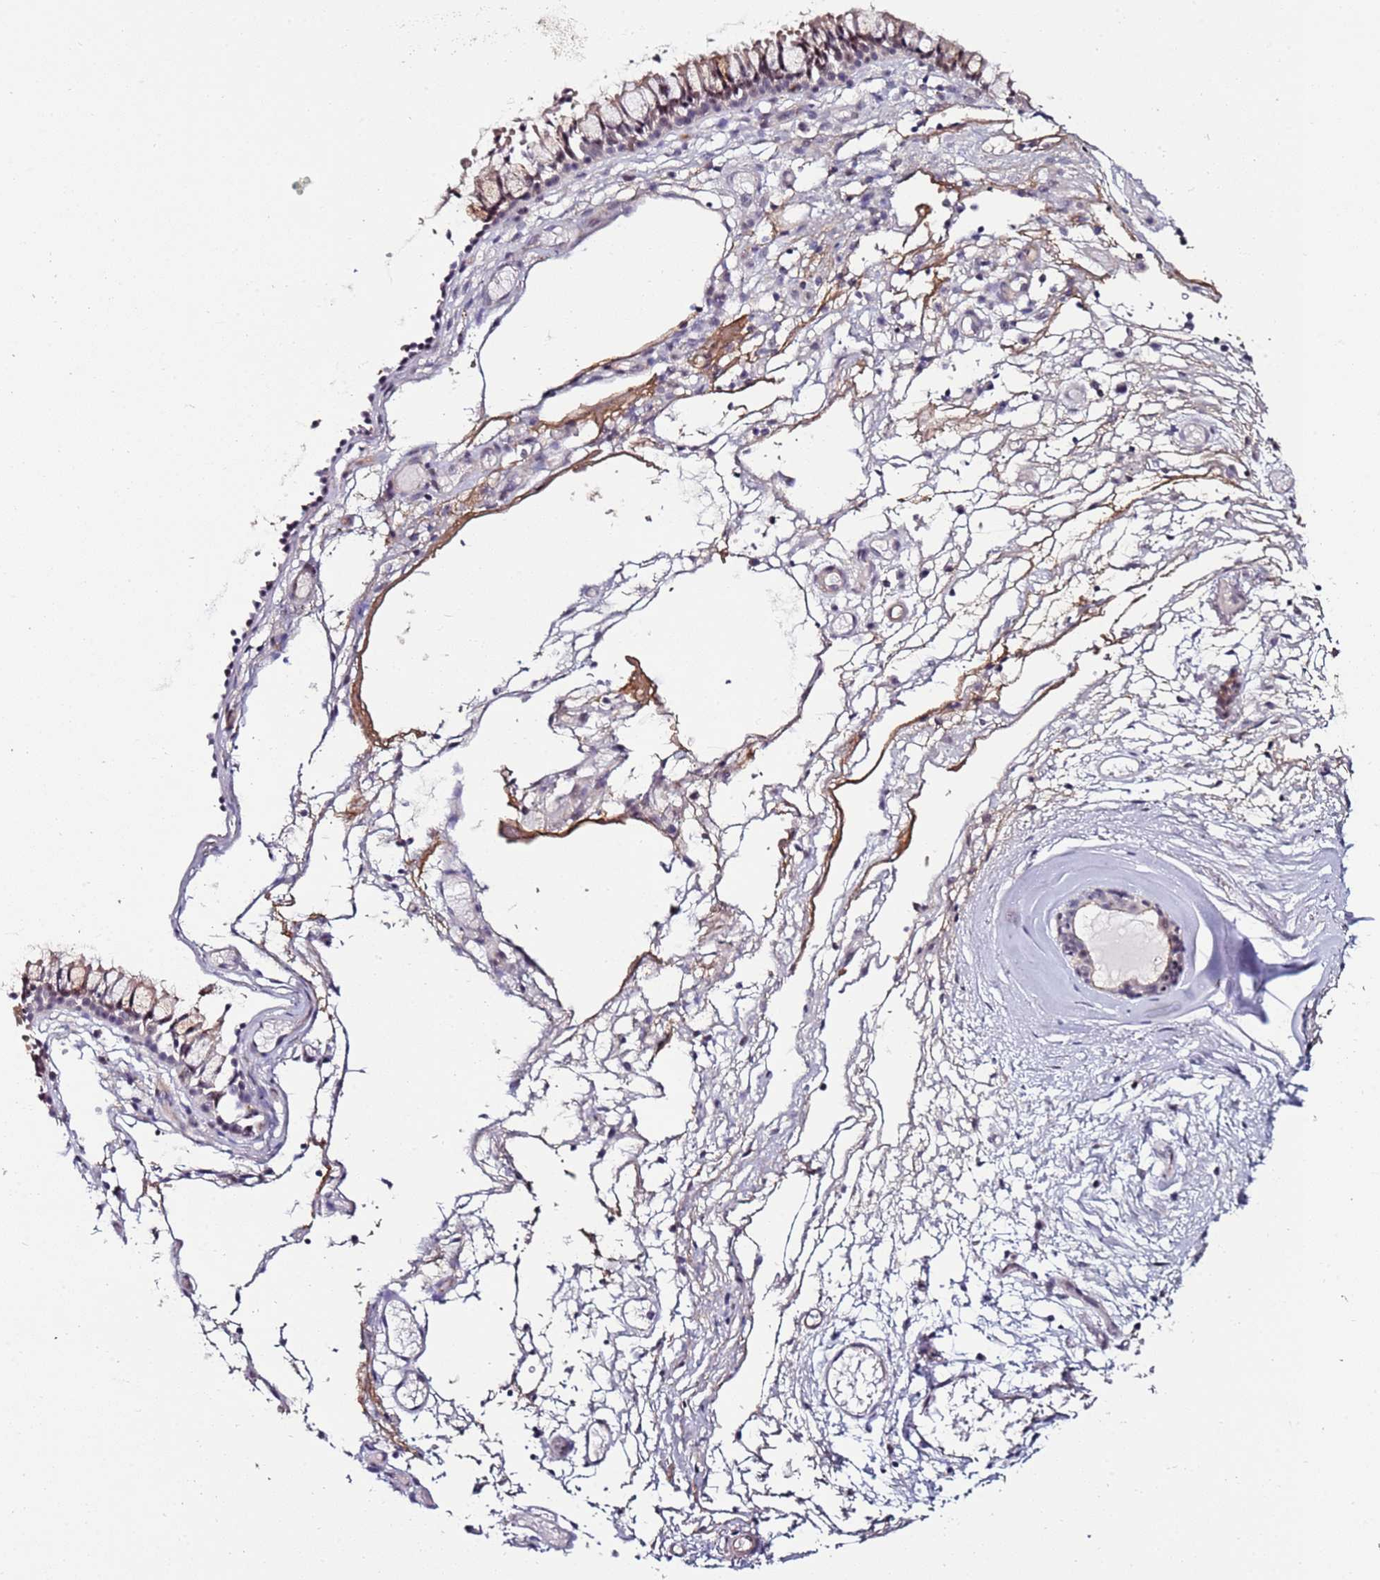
{"staining": {"intensity": "weak", "quantity": "25%-75%", "location": "cytoplasmic/membranous"}, "tissue": "nasopharynx", "cell_type": "Respiratory epithelial cells", "image_type": "normal", "snomed": [{"axis": "morphology", "description": "Normal tissue, NOS"}, {"axis": "topography", "description": "Nasopharynx"}], "caption": "Immunohistochemical staining of normal nasopharynx shows 25%-75% levels of weak cytoplasmic/membranous protein positivity in approximately 25%-75% of respiratory epithelial cells.", "gene": "DUSP28", "patient": {"sex": "male", "age": 82}}